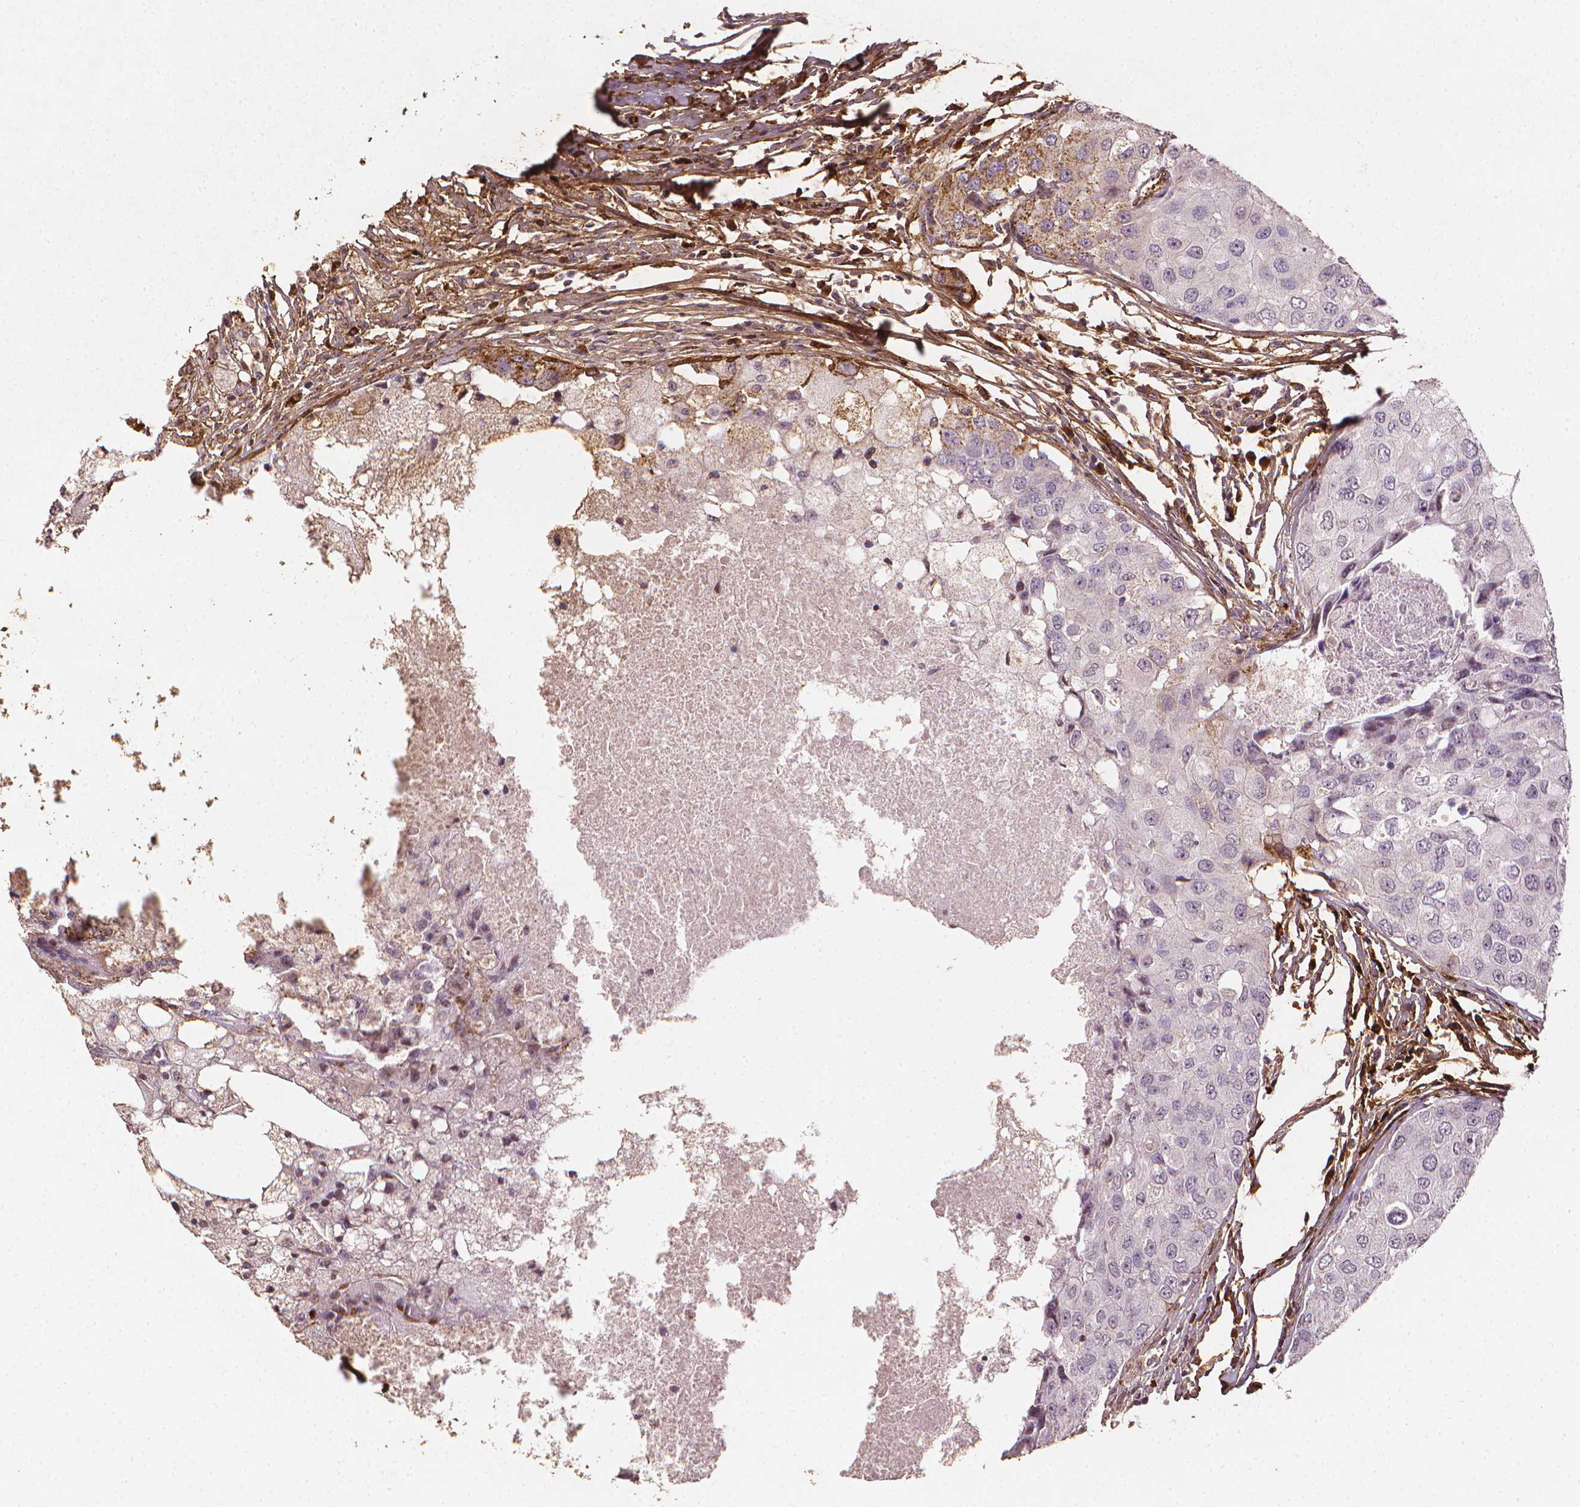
{"staining": {"intensity": "moderate", "quantity": "25%-75%", "location": "cytoplasmic/membranous"}, "tissue": "breast cancer", "cell_type": "Tumor cells", "image_type": "cancer", "snomed": [{"axis": "morphology", "description": "Duct carcinoma"}, {"axis": "topography", "description": "Breast"}], "caption": "IHC of breast cancer reveals medium levels of moderate cytoplasmic/membranous expression in about 25%-75% of tumor cells.", "gene": "DCN", "patient": {"sex": "female", "age": 27}}